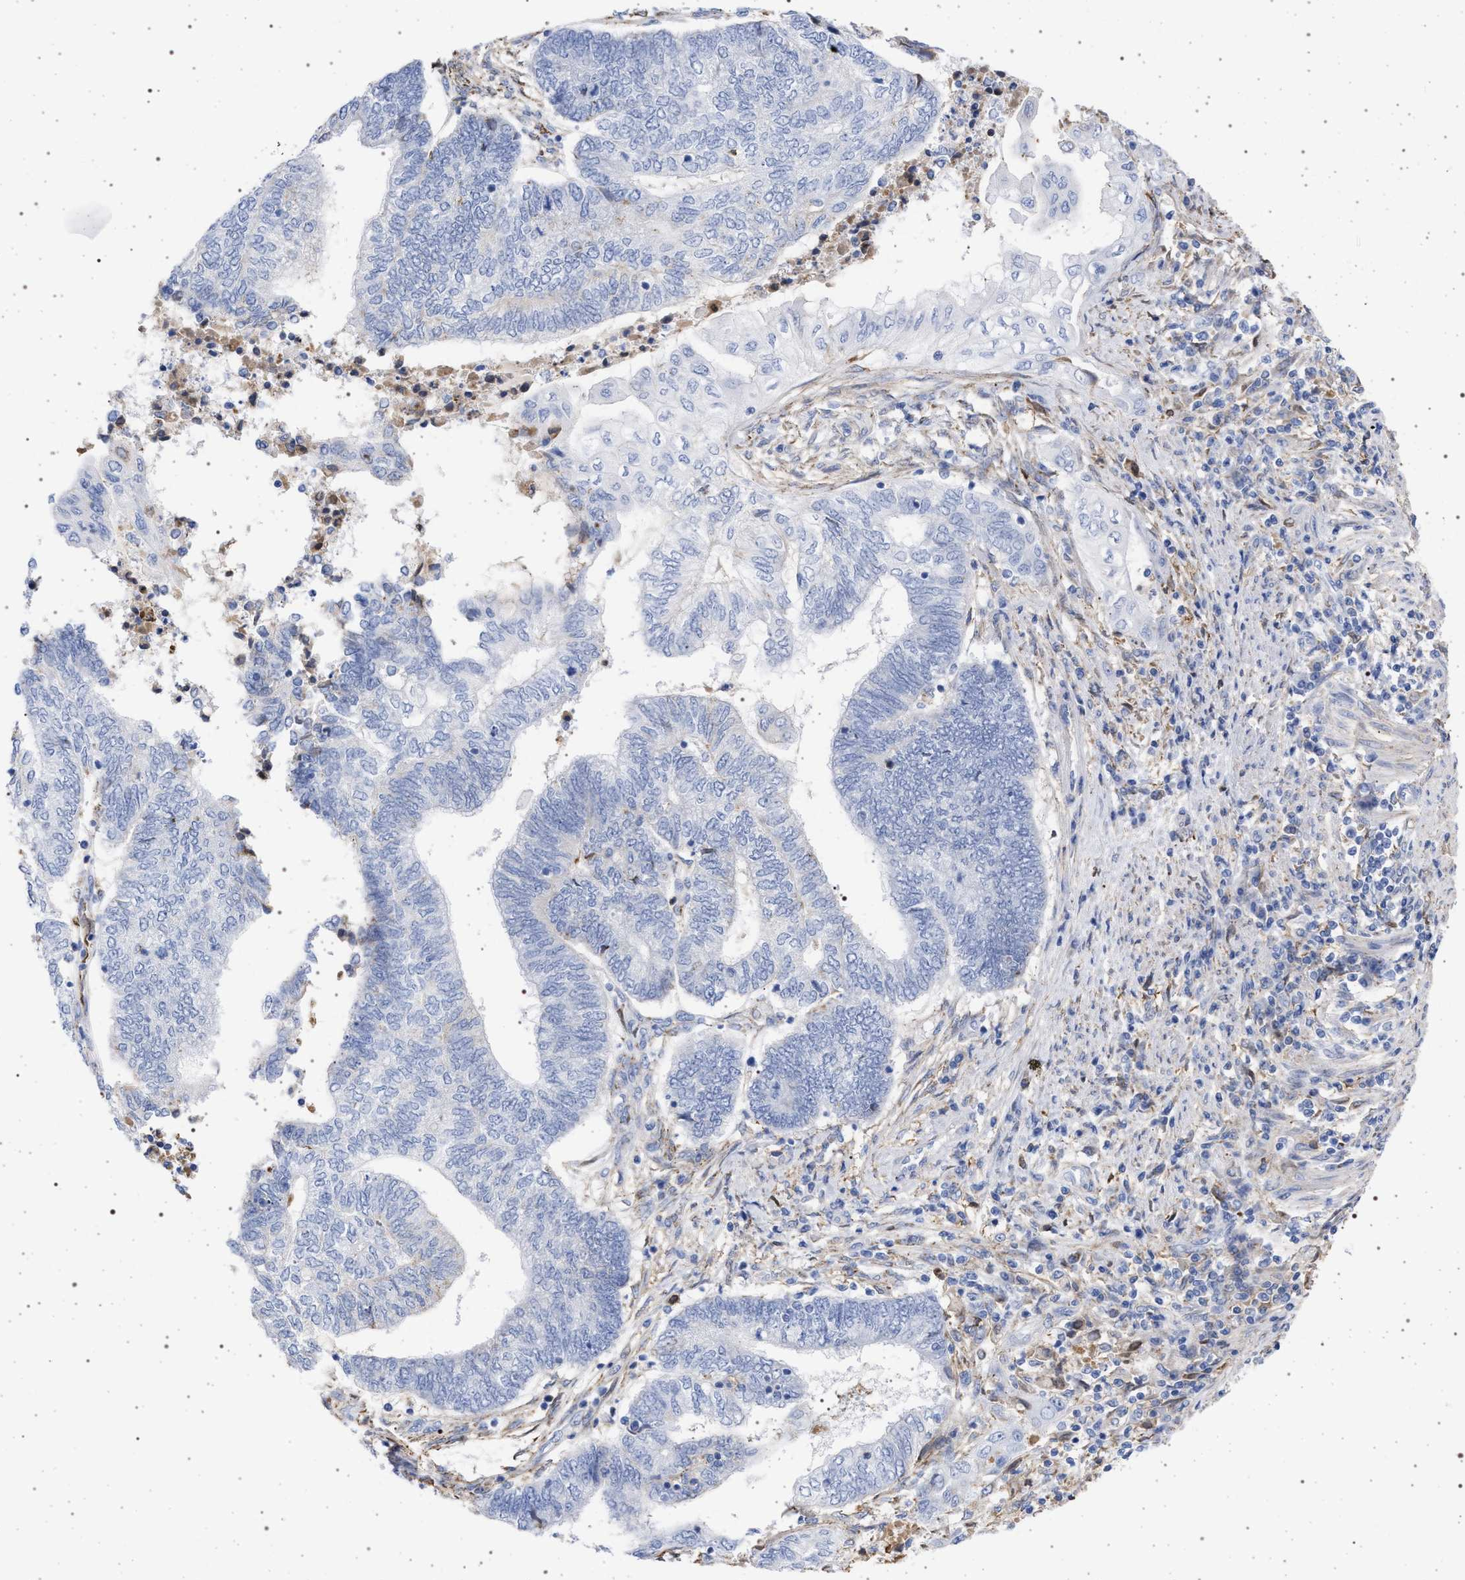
{"staining": {"intensity": "negative", "quantity": "none", "location": "none"}, "tissue": "endometrial cancer", "cell_type": "Tumor cells", "image_type": "cancer", "snomed": [{"axis": "morphology", "description": "Adenocarcinoma, NOS"}, {"axis": "topography", "description": "Uterus"}, {"axis": "topography", "description": "Endometrium"}], "caption": "Endometrial adenocarcinoma was stained to show a protein in brown. There is no significant expression in tumor cells. (Stains: DAB (3,3'-diaminobenzidine) immunohistochemistry (IHC) with hematoxylin counter stain, Microscopy: brightfield microscopy at high magnification).", "gene": "PLG", "patient": {"sex": "female", "age": 70}}